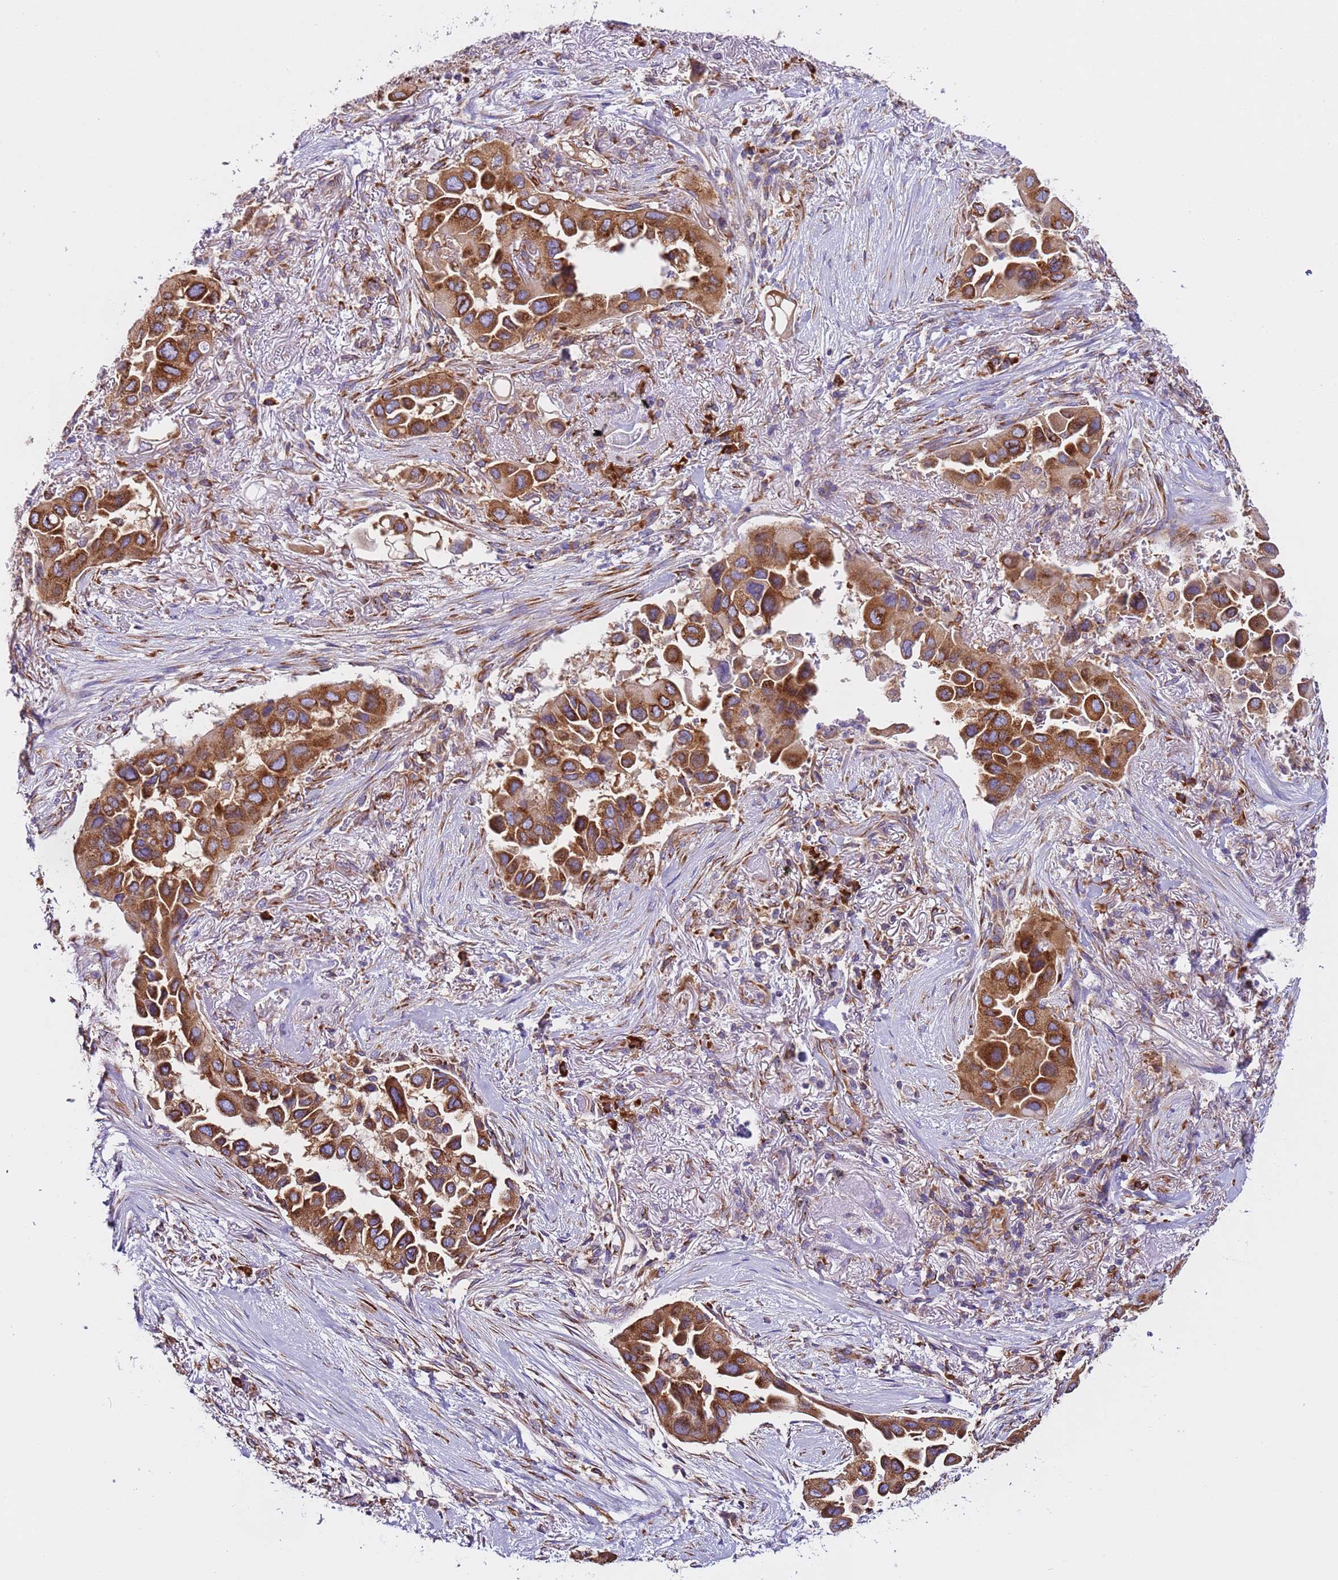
{"staining": {"intensity": "strong", "quantity": ">75%", "location": "cytoplasmic/membranous"}, "tissue": "lung cancer", "cell_type": "Tumor cells", "image_type": "cancer", "snomed": [{"axis": "morphology", "description": "Adenocarcinoma, NOS"}, {"axis": "topography", "description": "Lung"}], "caption": "Protein positivity by IHC displays strong cytoplasmic/membranous staining in about >75% of tumor cells in lung cancer (adenocarcinoma).", "gene": "VARS1", "patient": {"sex": "female", "age": 76}}